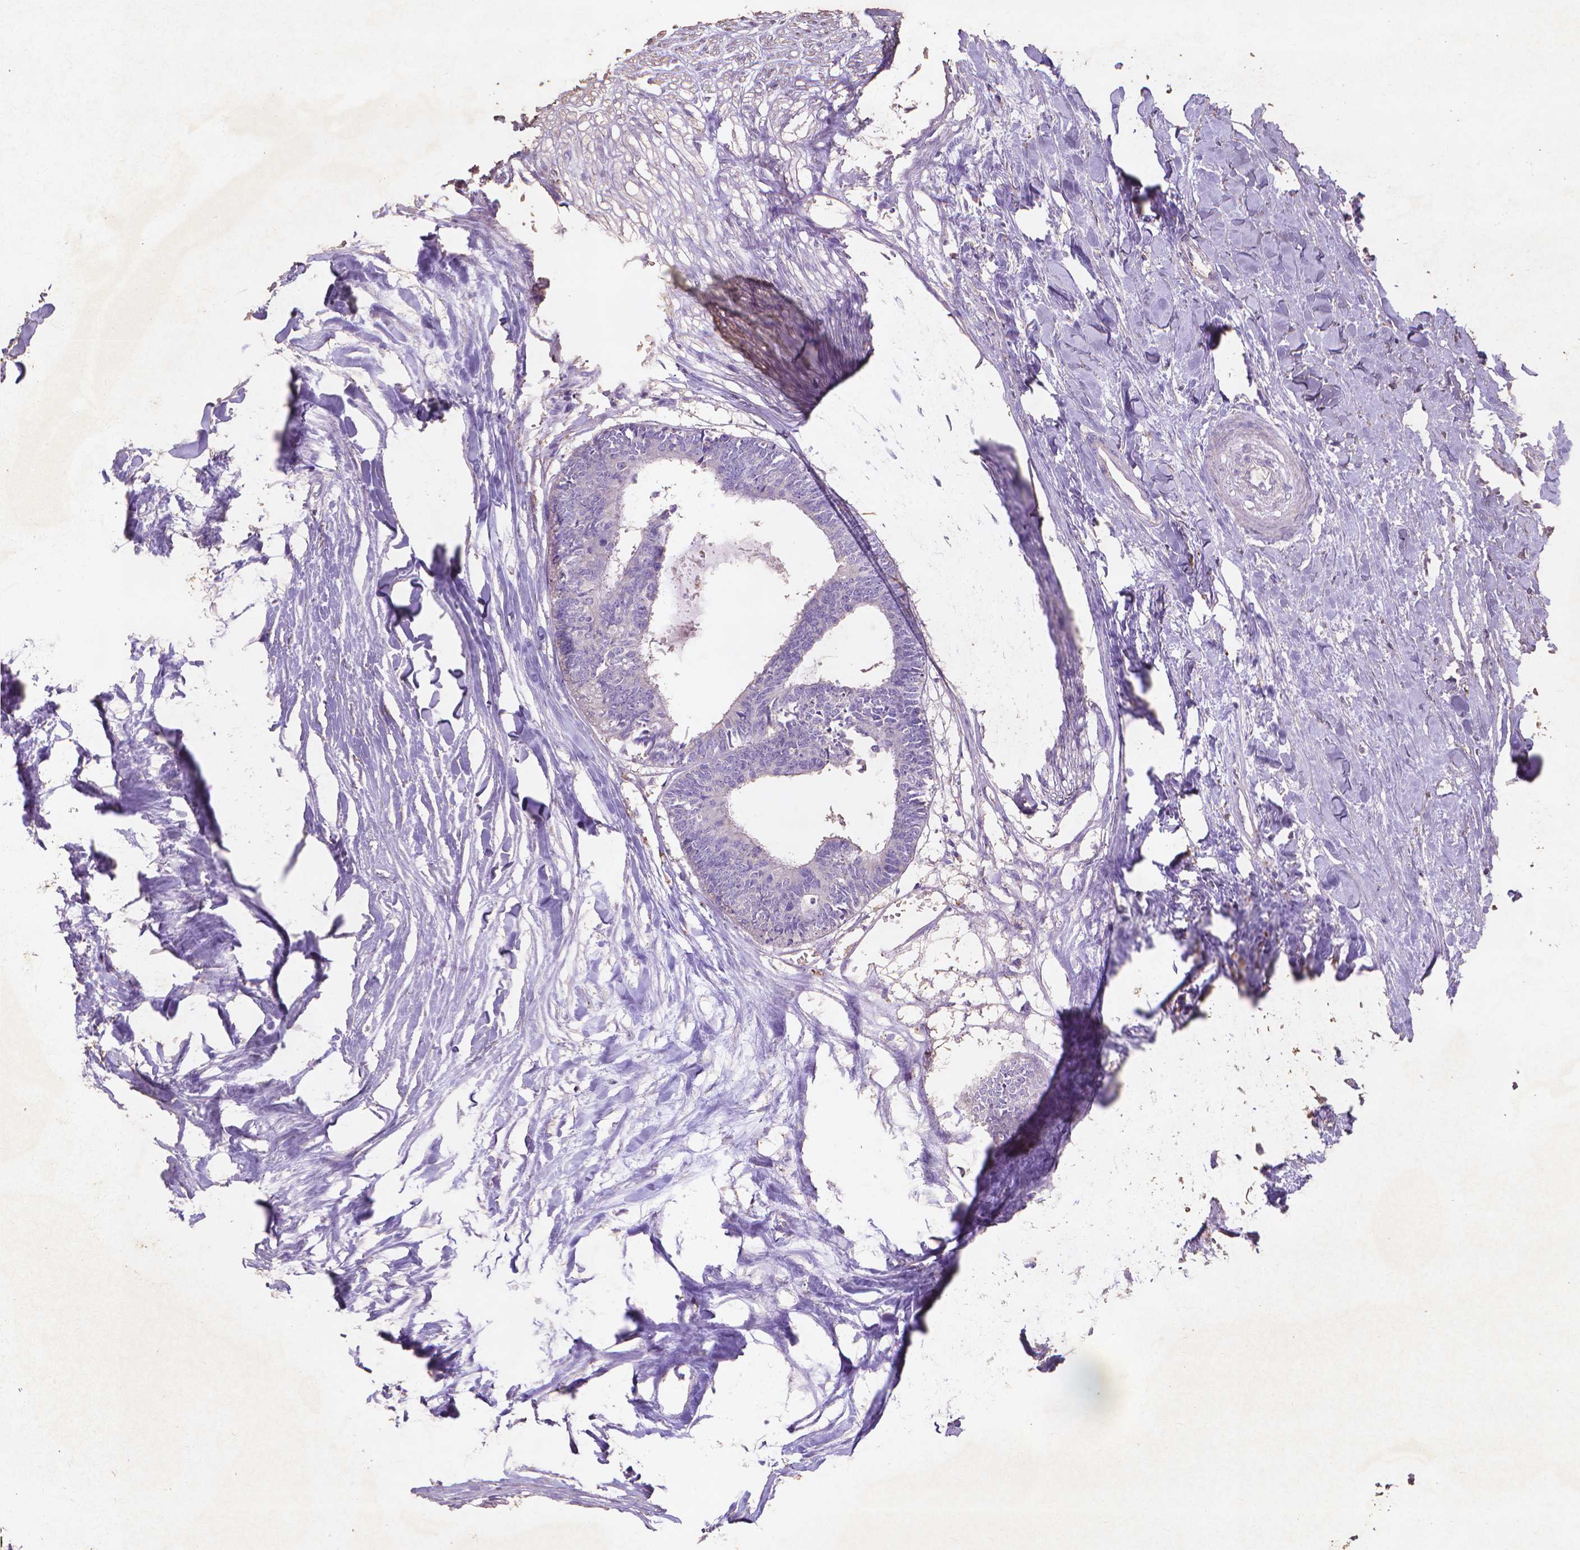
{"staining": {"intensity": "negative", "quantity": "none", "location": "none"}, "tissue": "colorectal cancer", "cell_type": "Tumor cells", "image_type": "cancer", "snomed": [{"axis": "morphology", "description": "Adenocarcinoma, NOS"}, {"axis": "topography", "description": "Colon"}, {"axis": "topography", "description": "Rectum"}], "caption": "Tumor cells show no significant protein expression in colorectal cancer (adenocarcinoma).", "gene": "MMP11", "patient": {"sex": "male", "age": 57}}